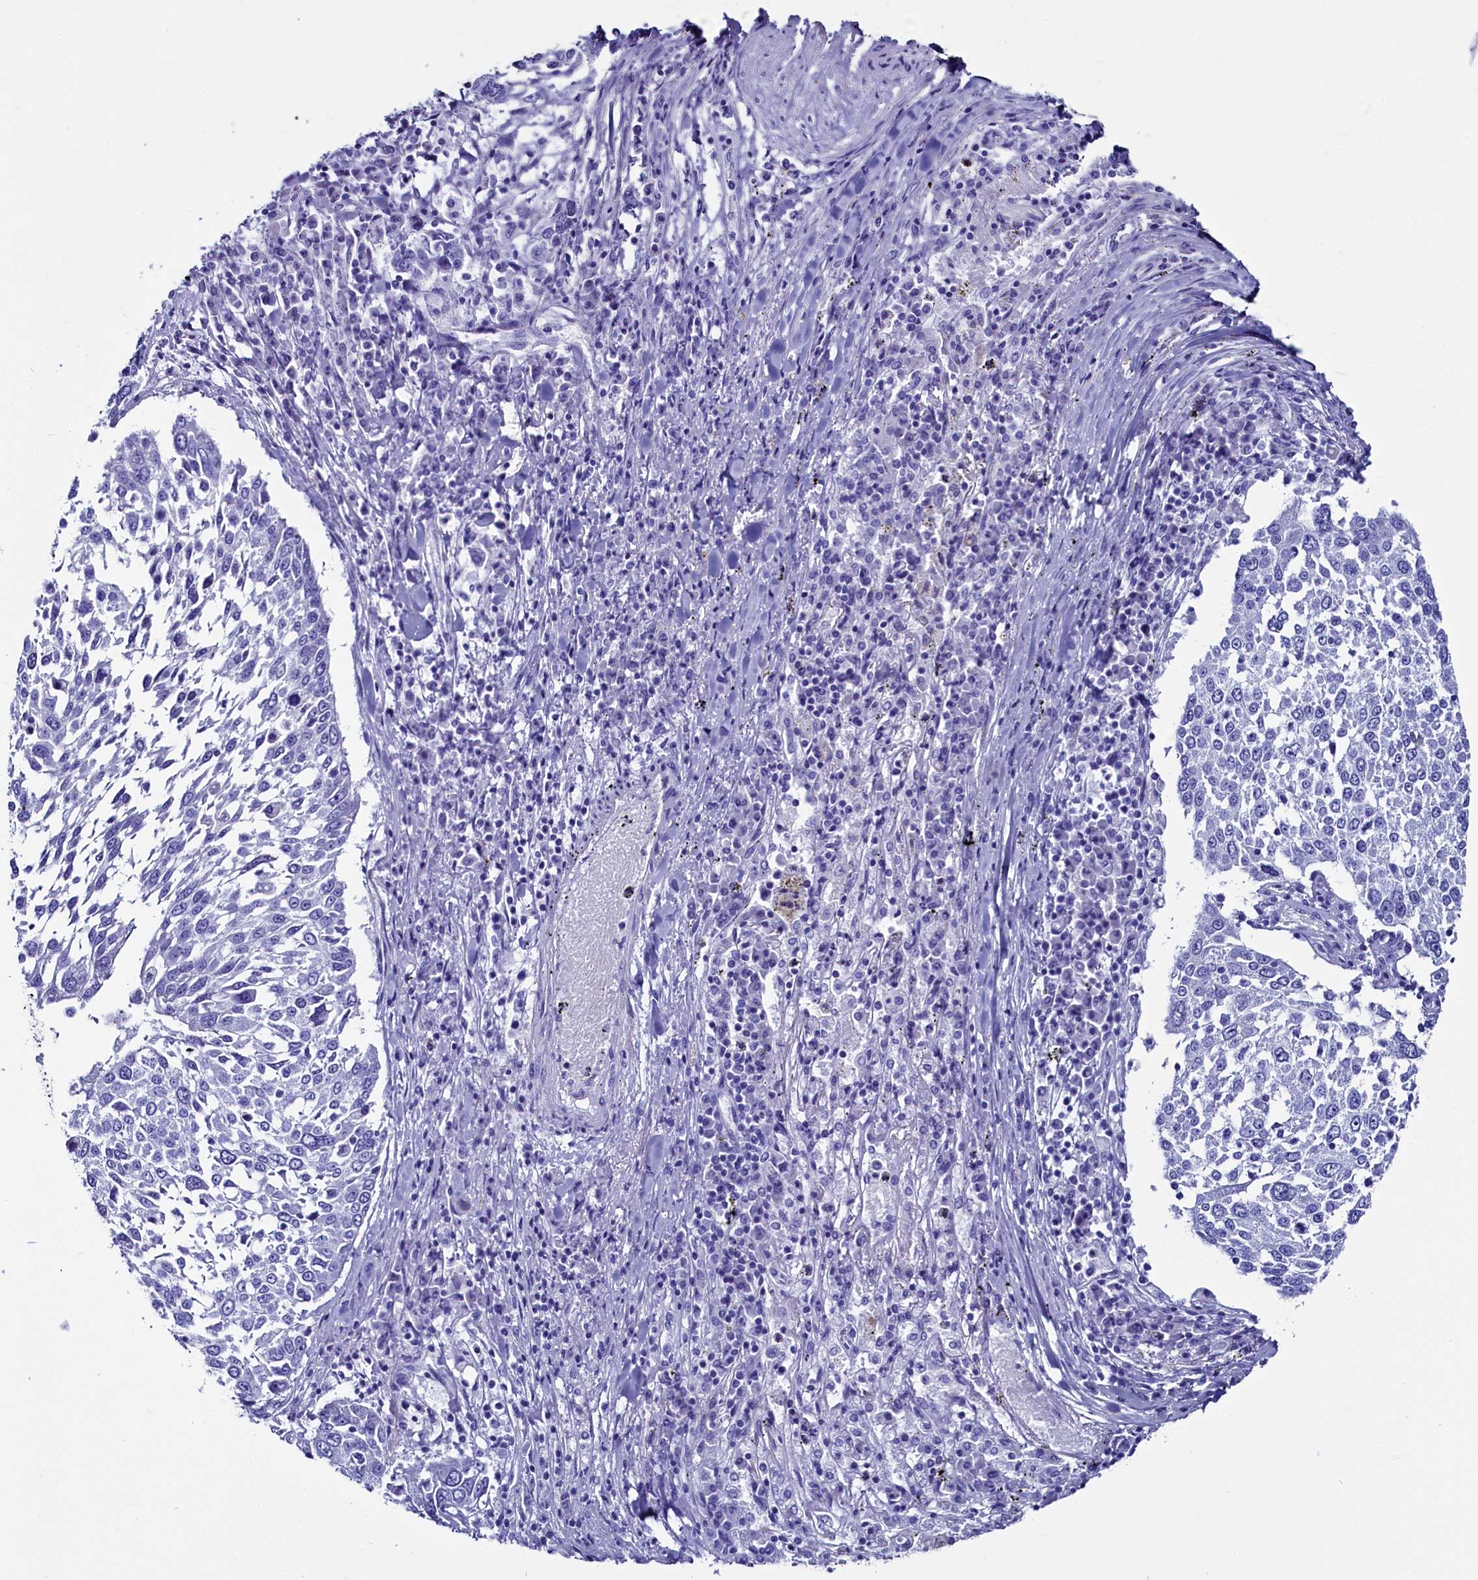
{"staining": {"intensity": "negative", "quantity": "none", "location": "none"}, "tissue": "lung cancer", "cell_type": "Tumor cells", "image_type": "cancer", "snomed": [{"axis": "morphology", "description": "Squamous cell carcinoma, NOS"}, {"axis": "topography", "description": "Lung"}], "caption": "Immunohistochemistry image of neoplastic tissue: human lung cancer (squamous cell carcinoma) stained with DAB shows no significant protein staining in tumor cells.", "gene": "ANKRD29", "patient": {"sex": "male", "age": 65}}